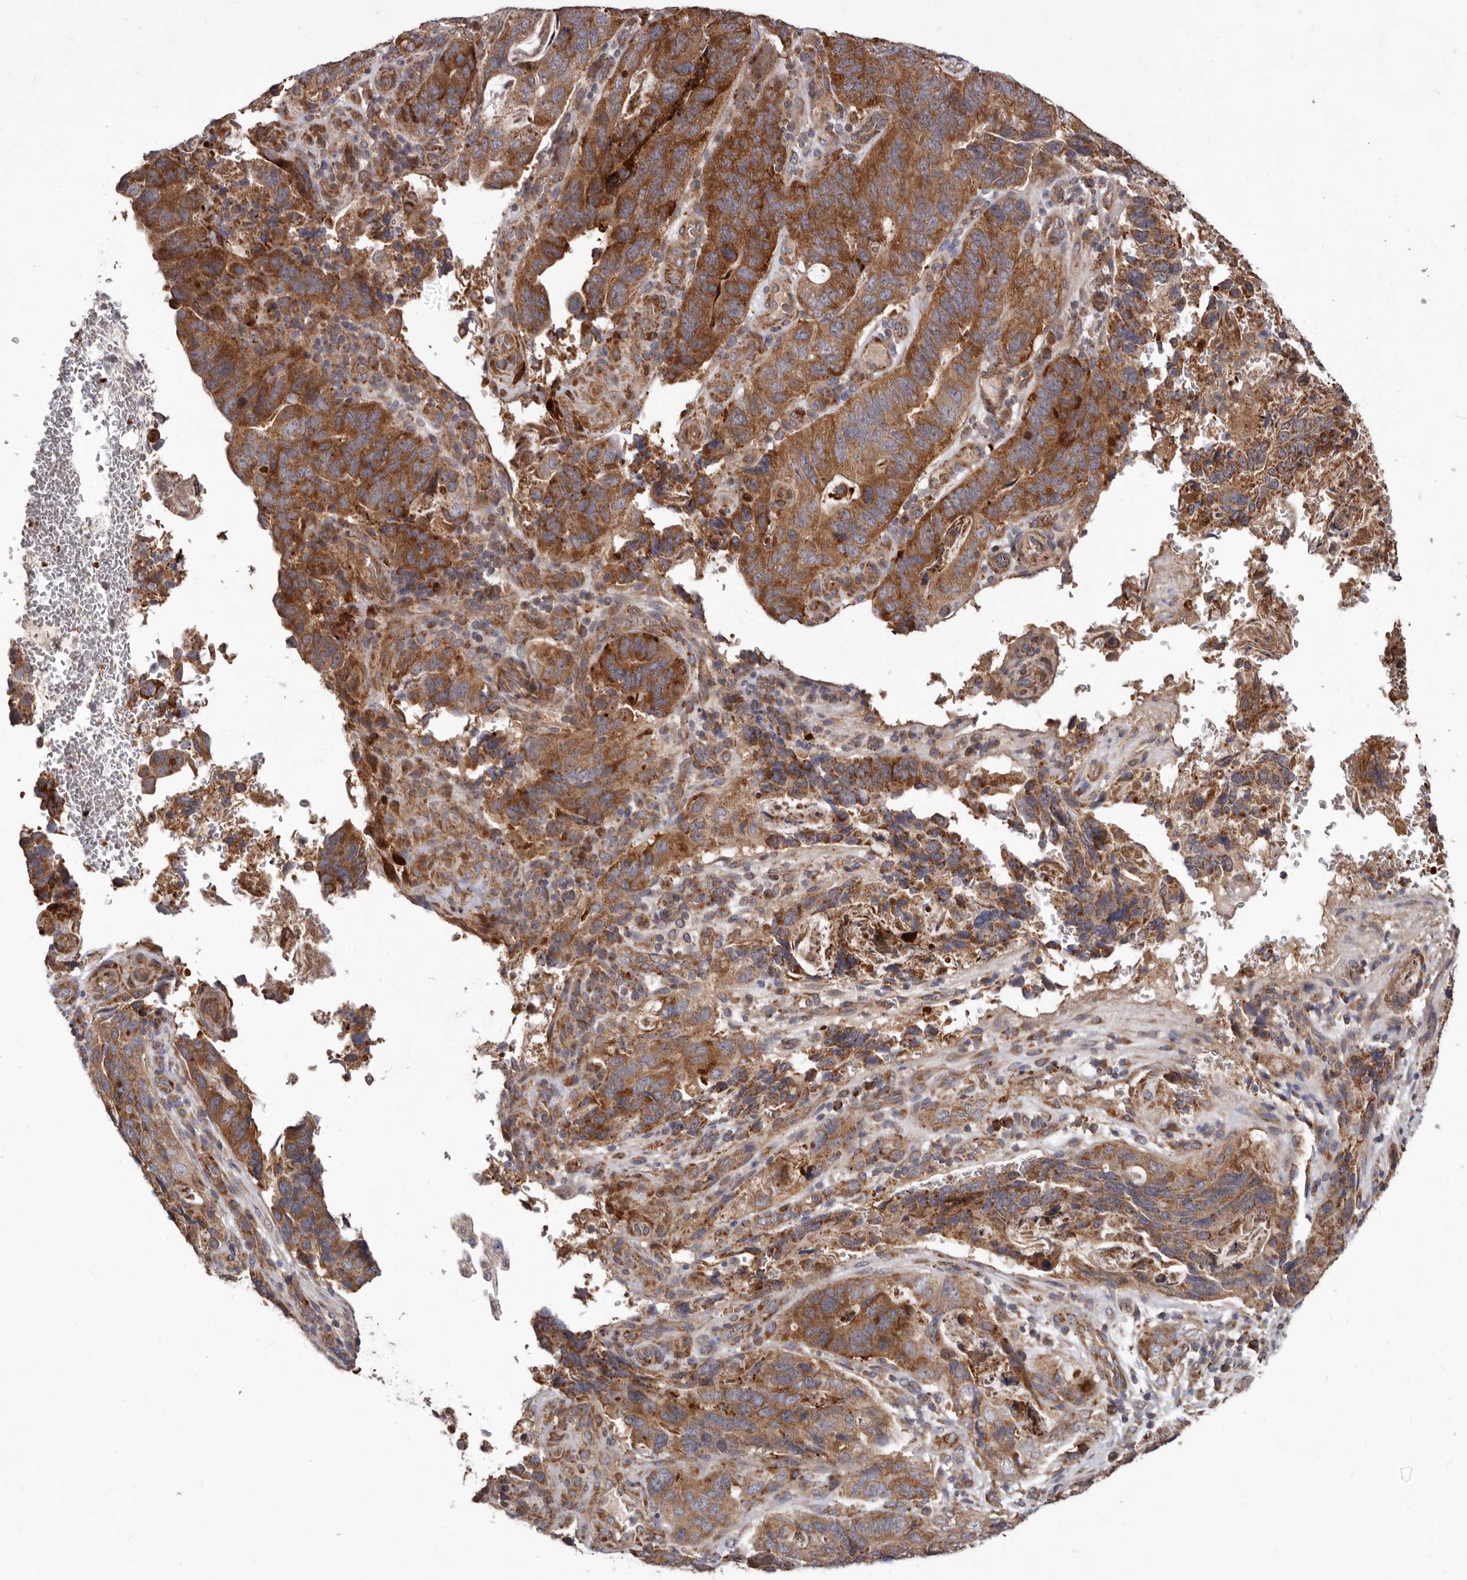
{"staining": {"intensity": "strong", "quantity": ">75%", "location": "cytoplasmic/membranous"}, "tissue": "stomach cancer", "cell_type": "Tumor cells", "image_type": "cancer", "snomed": [{"axis": "morphology", "description": "Normal tissue, NOS"}, {"axis": "morphology", "description": "Adenocarcinoma, NOS"}, {"axis": "topography", "description": "Stomach"}], "caption": "A high amount of strong cytoplasmic/membranous expression is identified in about >75% of tumor cells in stomach adenocarcinoma tissue.", "gene": "GOT1L1", "patient": {"sex": "female", "age": 89}}